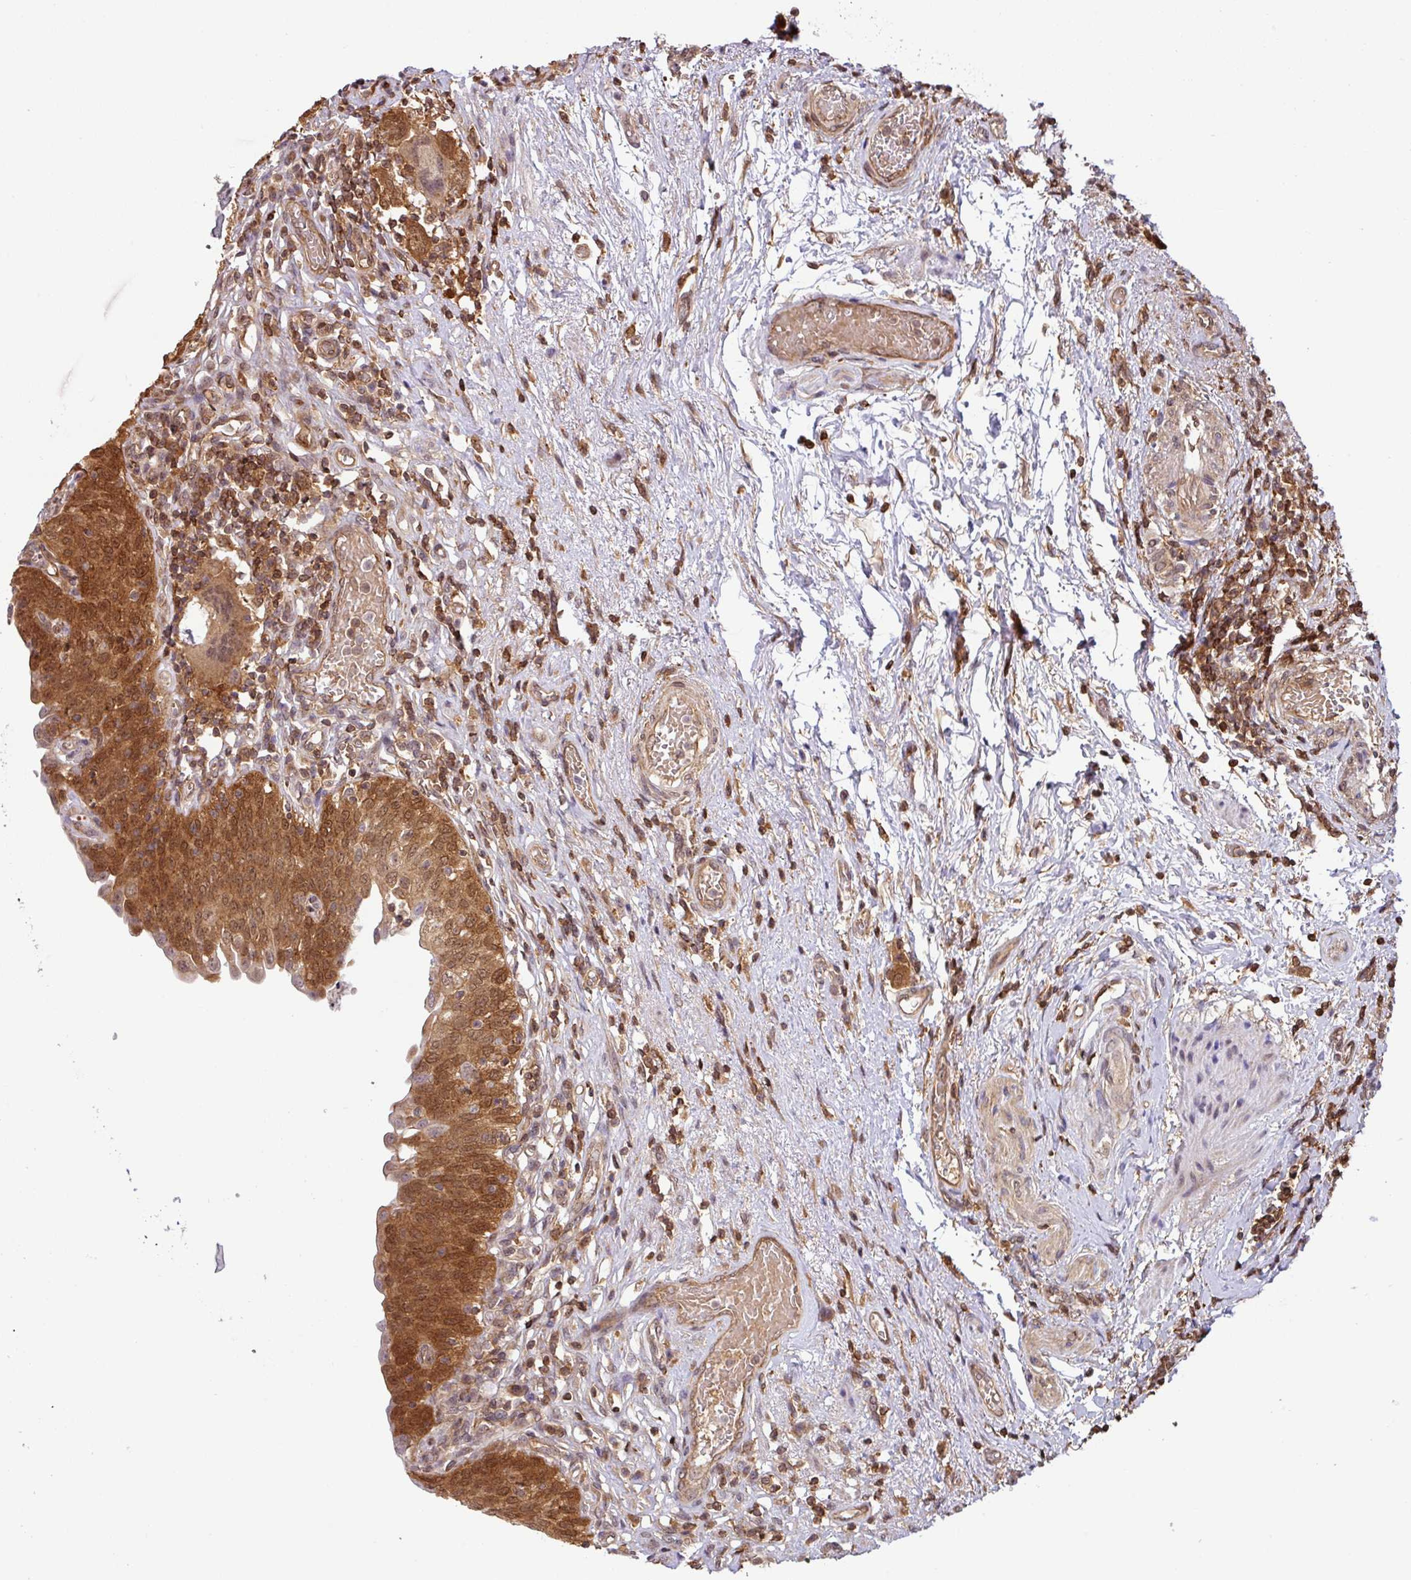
{"staining": {"intensity": "moderate", "quantity": ">75%", "location": "cytoplasmic/membranous,nuclear"}, "tissue": "urinary bladder", "cell_type": "Urothelial cells", "image_type": "normal", "snomed": [{"axis": "morphology", "description": "Normal tissue, NOS"}, {"axis": "topography", "description": "Urinary bladder"}], "caption": "Protein staining shows moderate cytoplasmic/membranous,nuclear expression in about >75% of urothelial cells in benign urinary bladder.", "gene": "SHB", "patient": {"sex": "male", "age": 71}}